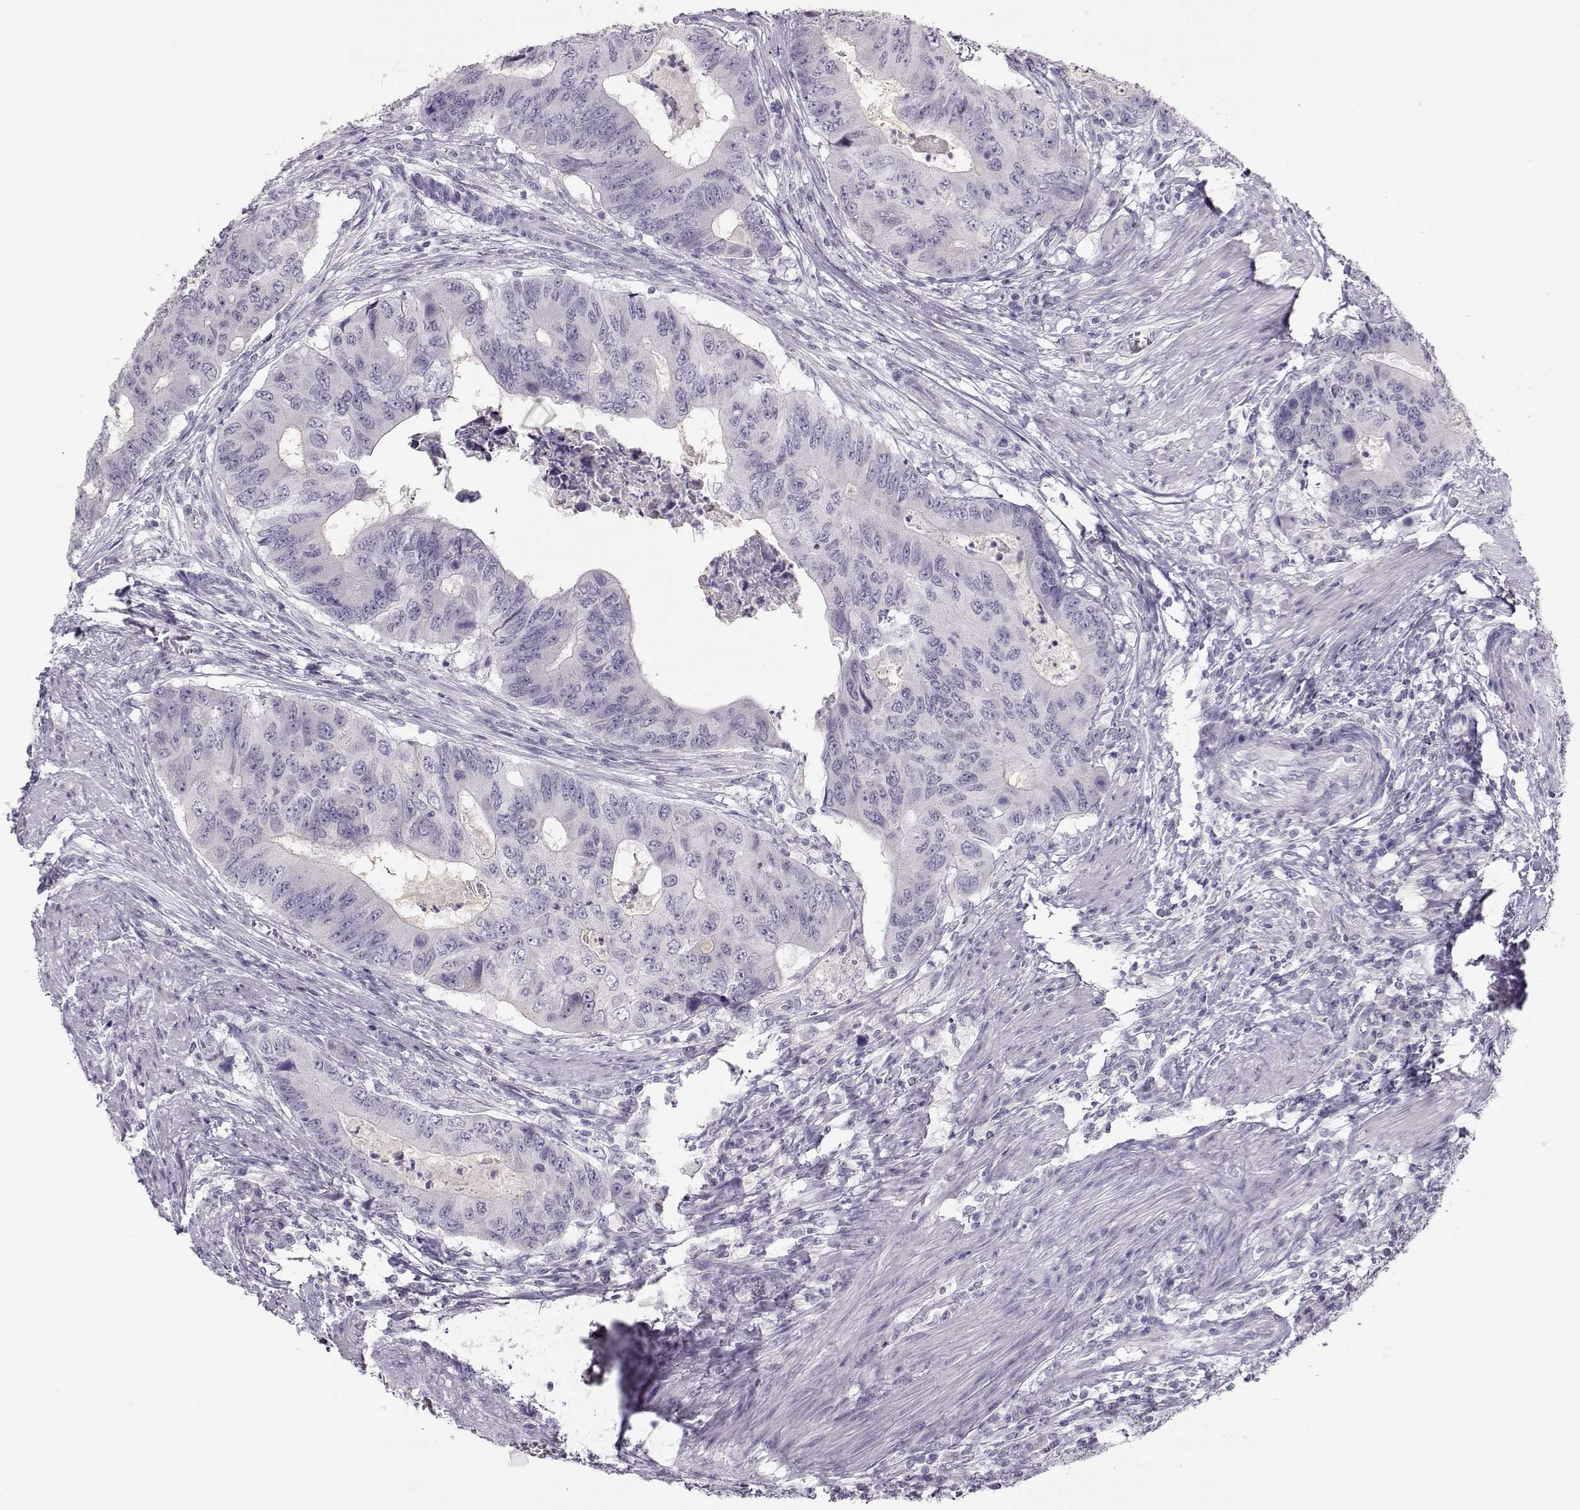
{"staining": {"intensity": "negative", "quantity": "none", "location": "none"}, "tissue": "colorectal cancer", "cell_type": "Tumor cells", "image_type": "cancer", "snomed": [{"axis": "morphology", "description": "Adenocarcinoma, NOS"}, {"axis": "topography", "description": "Colon"}], "caption": "Colorectal cancer was stained to show a protein in brown. There is no significant staining in tumor cells.", "gene": "IMPG1", "patient": {"sex": "male", "age": 53}}